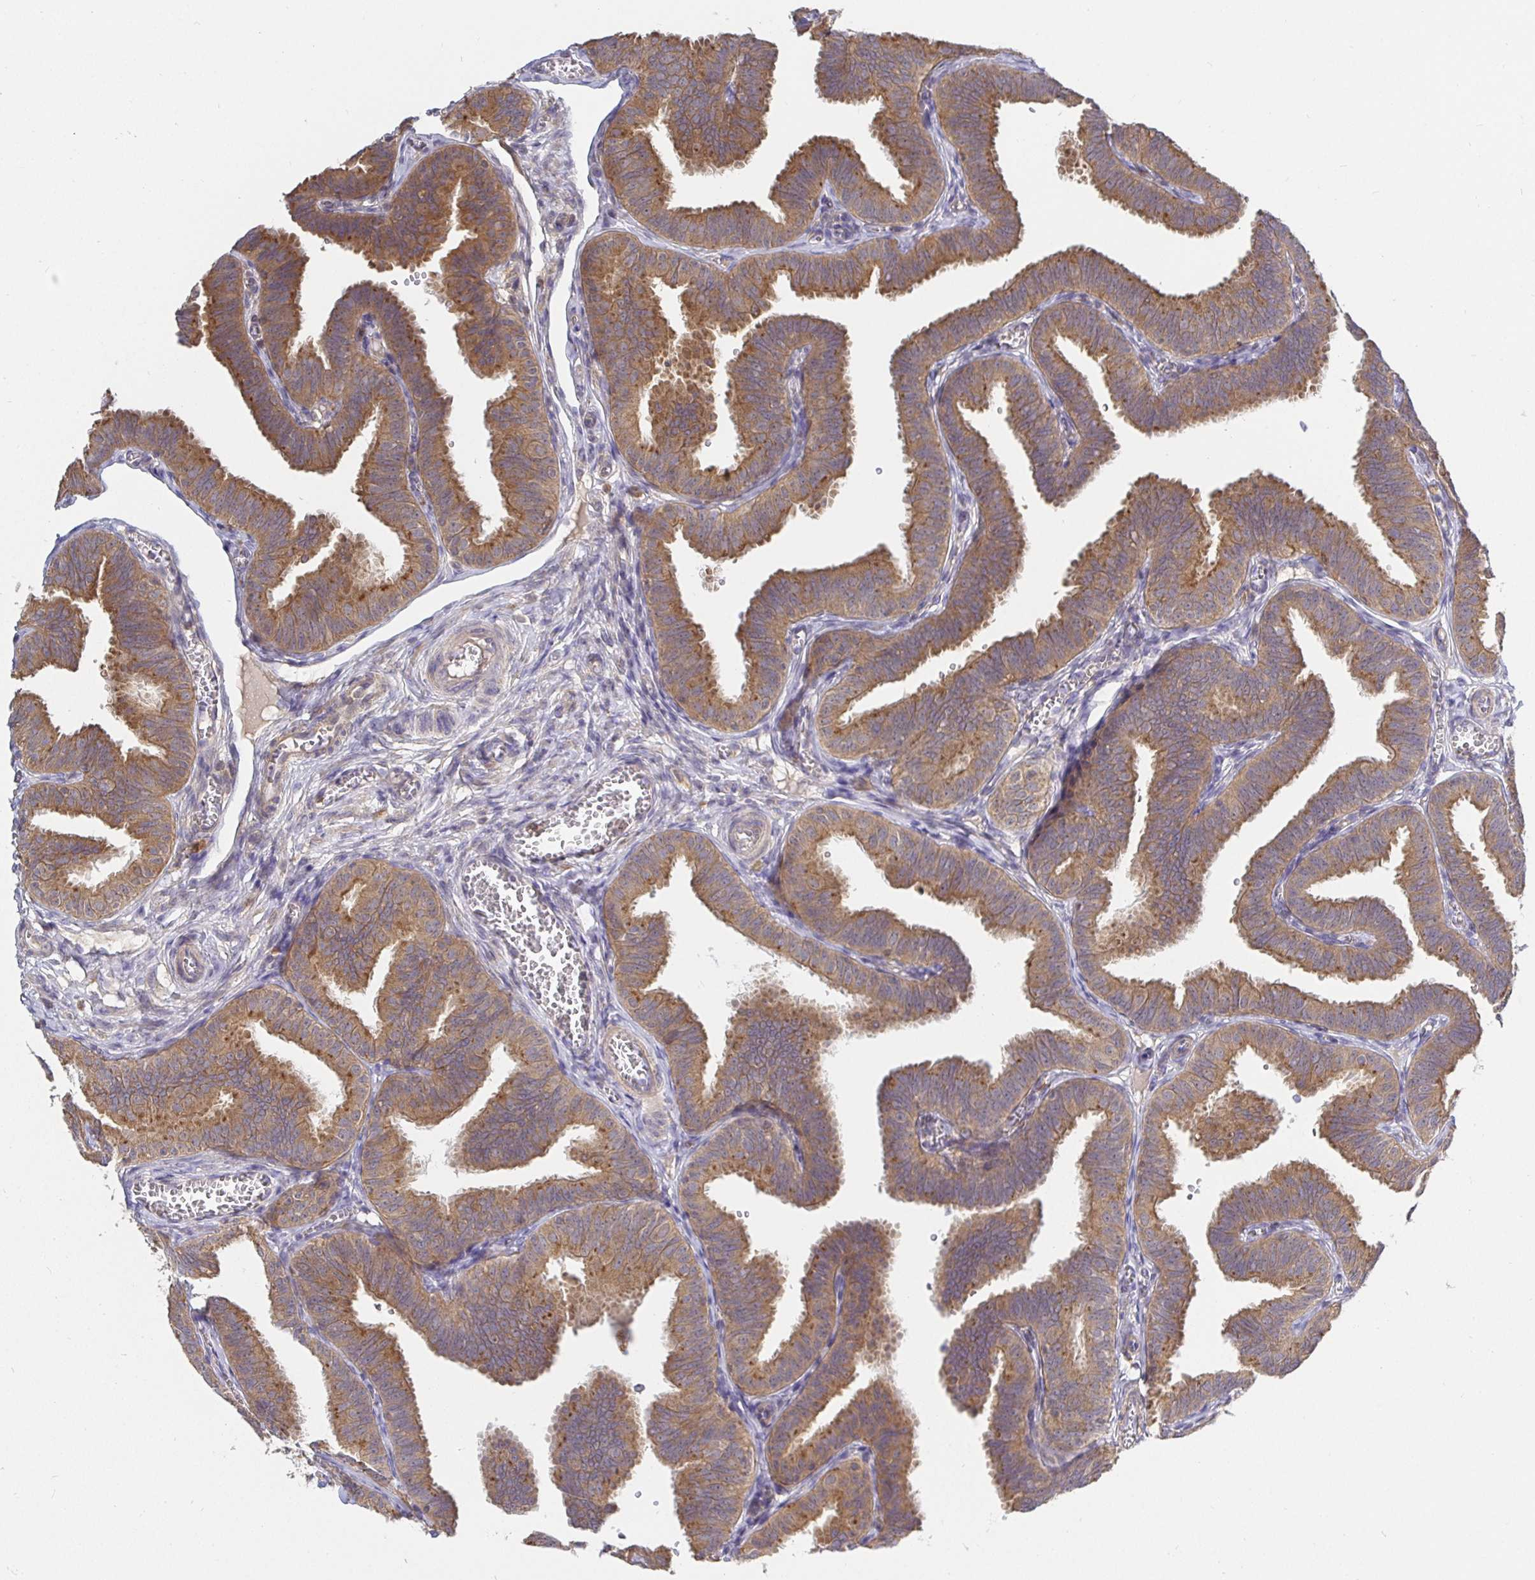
{"staining": {"intensity": "moderate", "quantity": ">75%", "location": "cytoplasmic/membranous"}, "tissue": "fallopian tube", "cell_type": "Glandular cells", "image_type": "normal", "snomed": [{"axis": "morphology", "description": "Normal tissue, NOS"}, {"axis": "topography", "description": "Fallopian tube"}], "caption": "Brown immunohistochemical staining in unremarkable human fallopian tube shows moderate cytoplasmic/membranous positivity in approximately >75% of glandular cells. (Stains: DAB (3,3'-diaminobenzidine) in brown, nuclei in blue, Microscopy: brightfield microscopy at high magnification).", "gene": "ATP6V1F", "patient": {"sex": "female", "age": 25}}